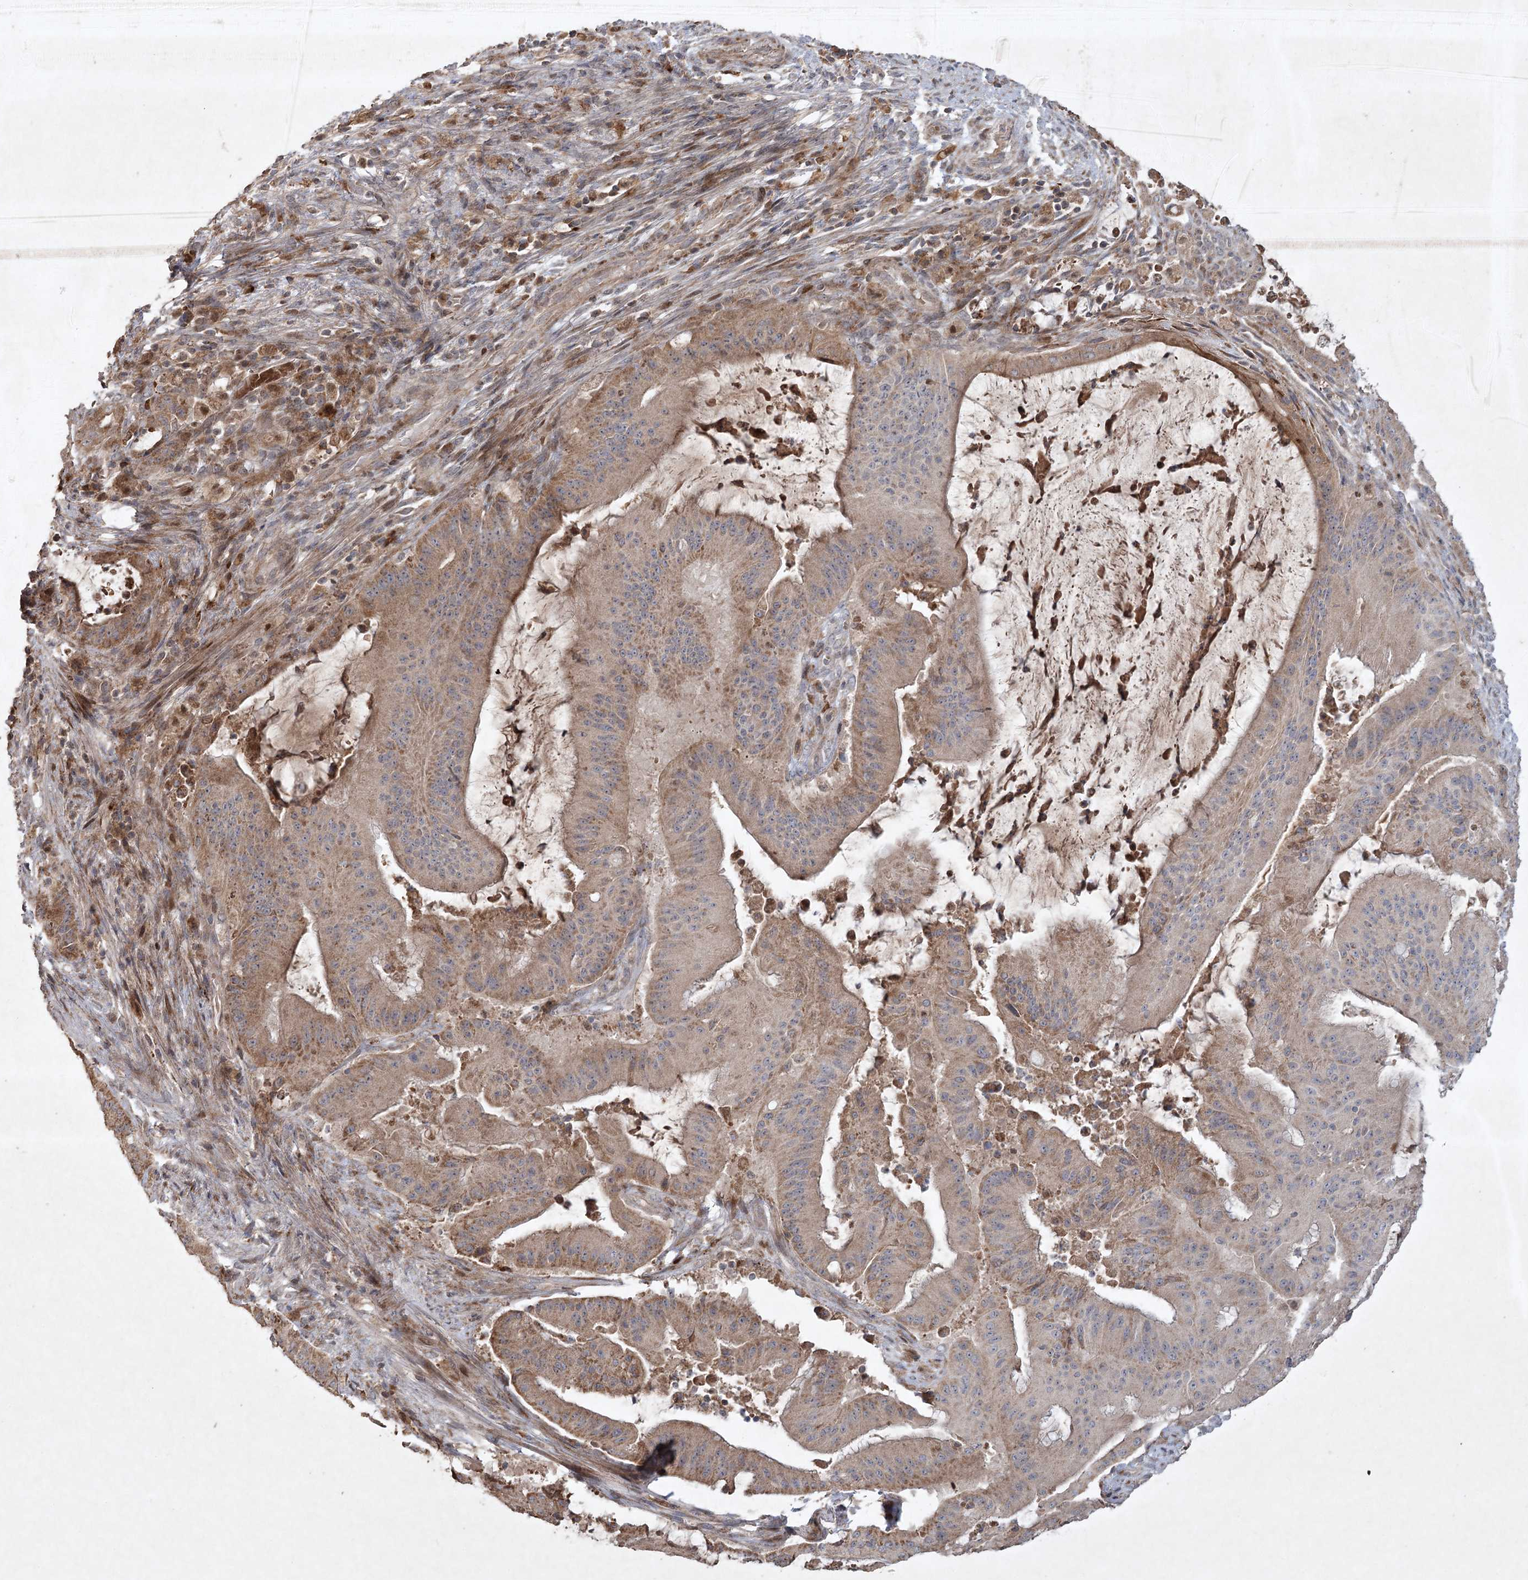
{"staining": {"intensity": "moderate", "quantity": "25%-75%", "location": "cytoplasmic/membranous"}, "tissue": "liver cancer", "cell_type": "Tumor cells", "image_type": "cancer", "snomed": [{"axis": "morphology", "description": "Normal tissue, NOS"}, {"axis": "morphology", "description": "Cholangiocarcinoma"}, {"axis": "topography", "description": "Liver"}, {"axis": "topography", "description": "Peripheral nerve tissue"}], "caption": "Immunohistochemical staining of cholangiocarcinoma (liver) exhibits medium levels of moderate cytoplasmic/membranous protein expression in approximately 25%-75% of tumor cells. The protein is shown in brown color, while the nuclei are stained blue.", "gene": "KBTBD4", "patient": {"sex": "female", "age": 73}}